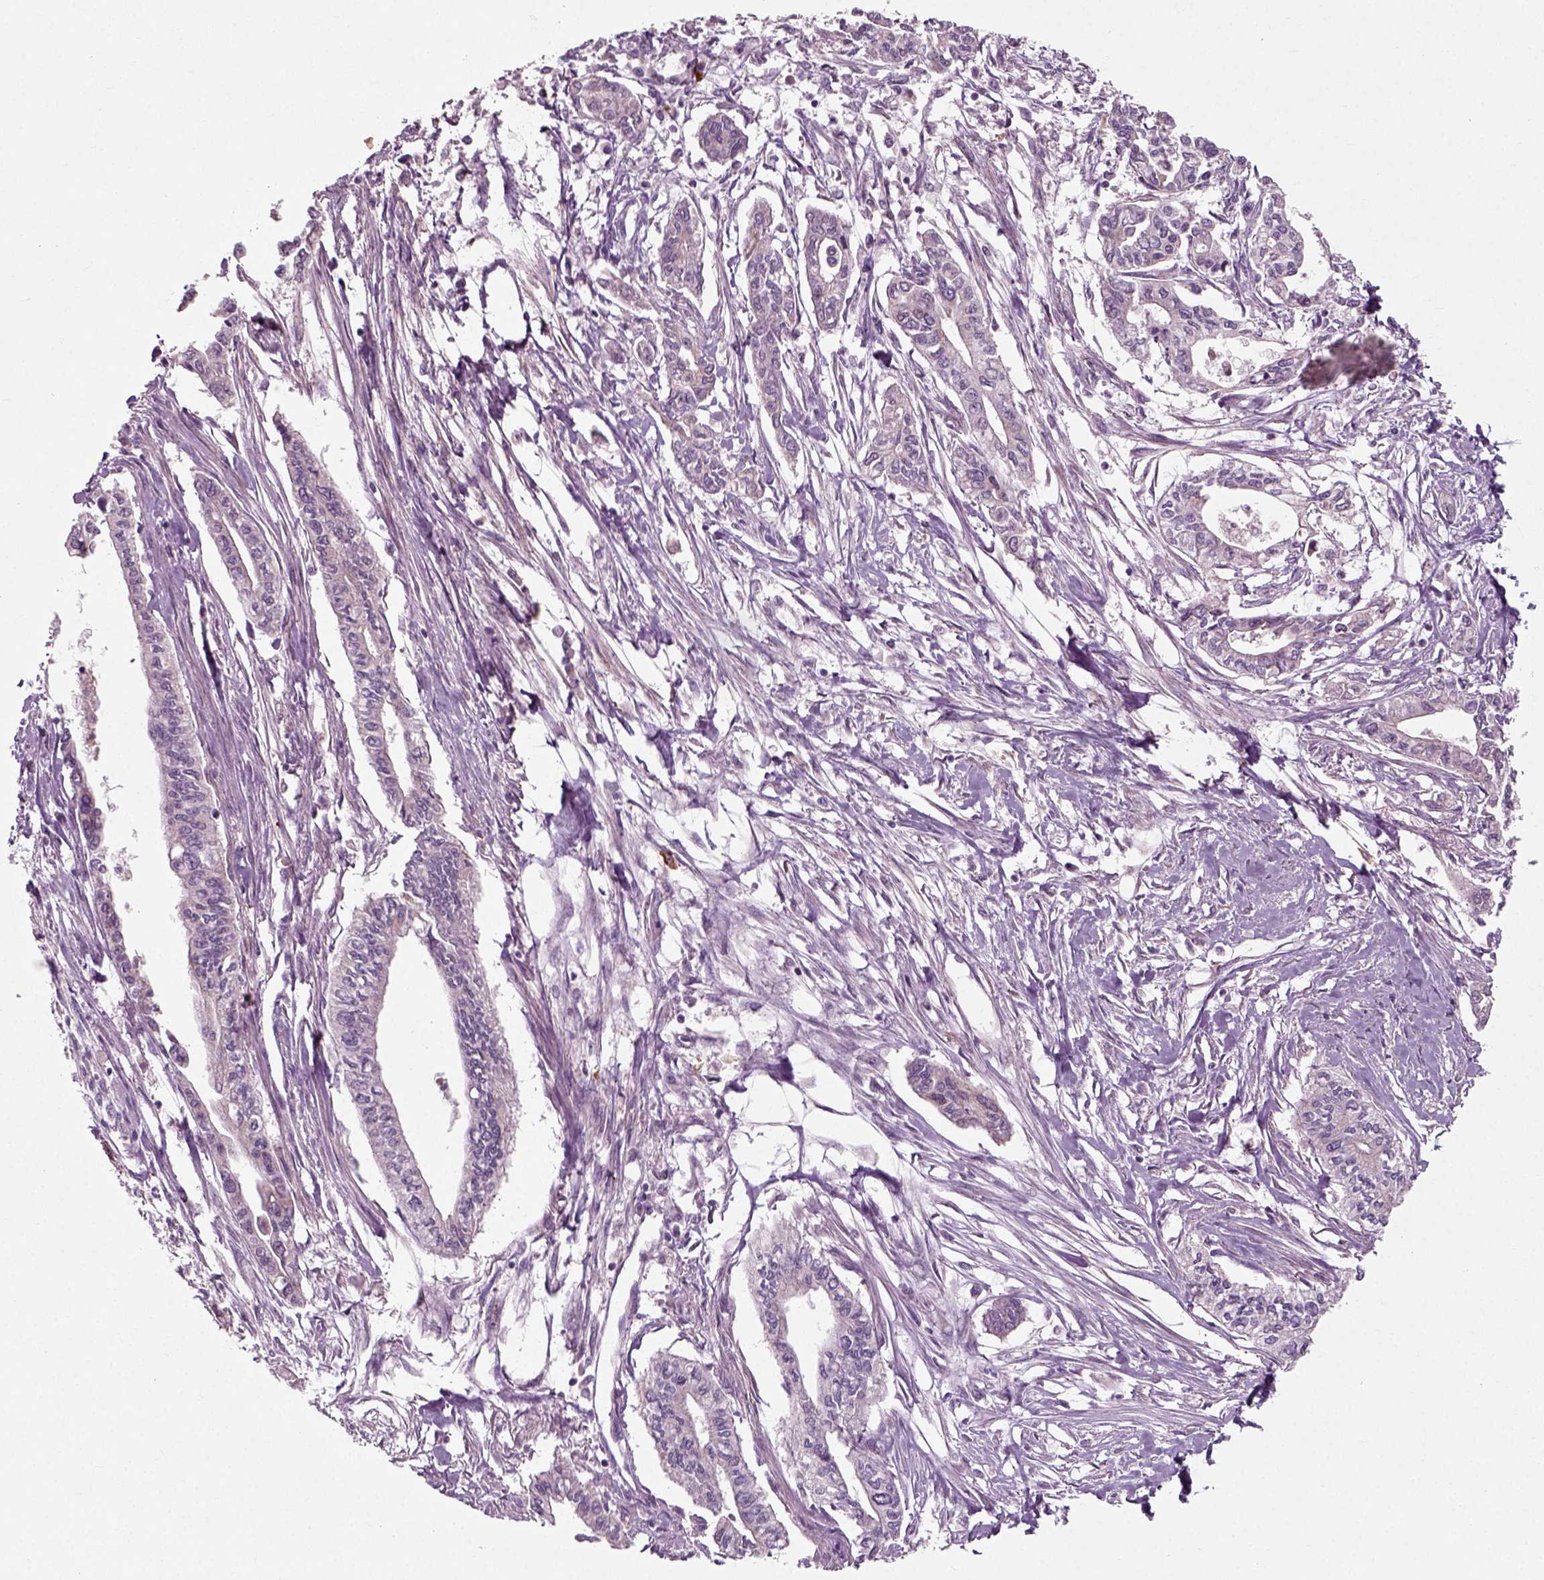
{"staining": {"intensity": "weak", "quantity": "<25%", "location": "cytoplasmic/membranous"}, "tissue": "pancreatic cancer", "cell_type": "Tumor cells", "image_type": "cancer", "snomed": [{"axis": "morphology", "description": "Adenocarcinoma, NOS"}, {"axis": "topography", "description": "Pancreas"}], "caption": "Micrograph shows no significant protein positivity in tumor cells of pancreatic adenocarcinoma. (Brightfield microscopy of DAB immunohistochemistry (IHC) at high magnification).", "gene": "RND2", "patient": {"sex": "male", "age": 60}}